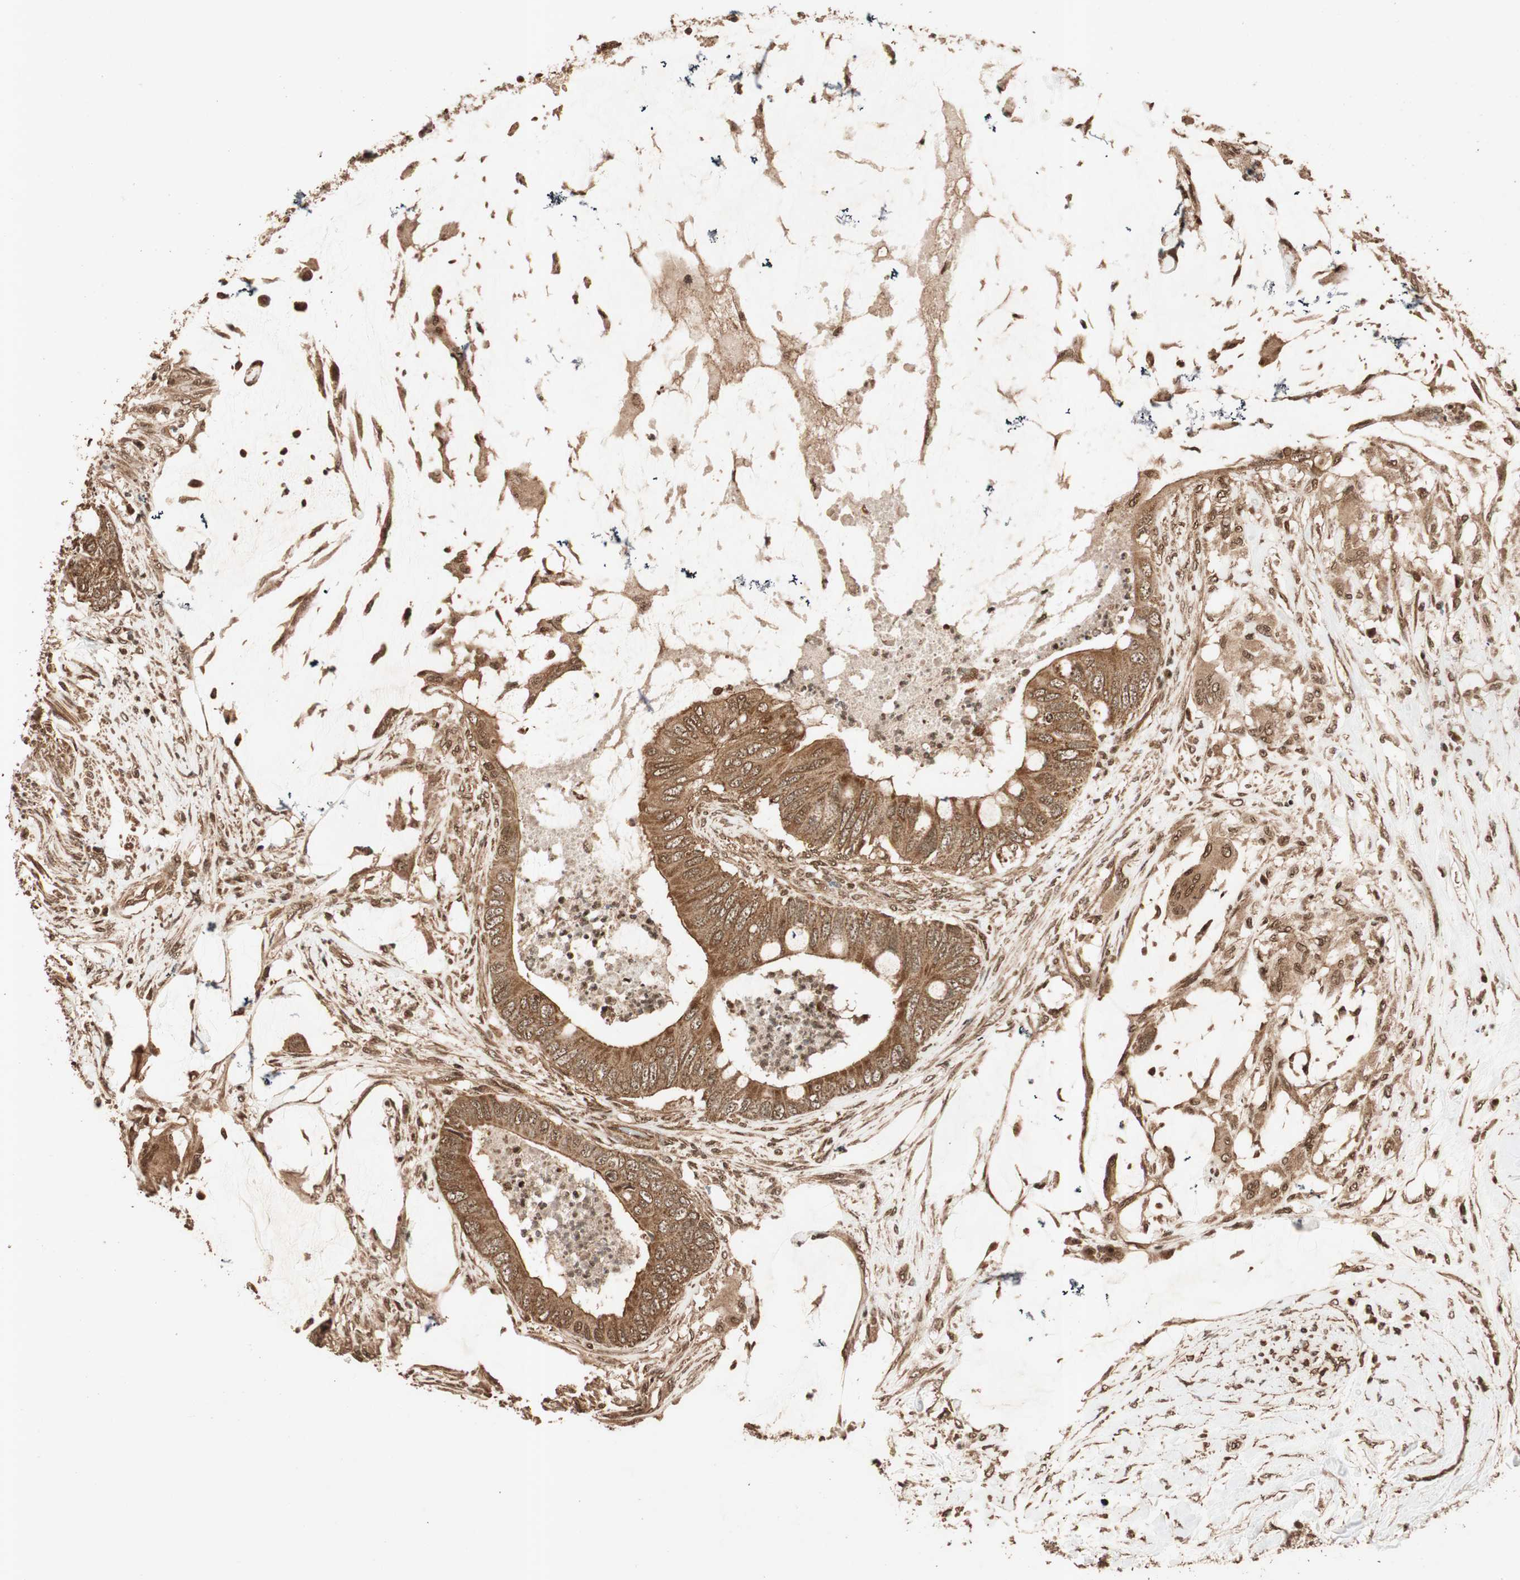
{"staining": {"intensity": "moderate", "quantity": ">75%", "location": "cytoplasmic/membranous"}, "tissue": "colorectal cancer", "cell_type": "Tumor cells", "image_type": "cancer", "snomed": [{"axis": "morphology", "description": "Adenocarcinoma, NOS"}, {"axis": "topography", "description": "Rectum"}], "caption": "This image demonstrates colorectal cancer stained with immunohistochemistry (IHC) to label a protein in brown. The cytoplasmic/membranous of tumor cells show moderate positivity for the protein. Nuclei are counter-stained blue.", "gene": "ALKBH5", "patient": {"sex": "female", "age": 77}}